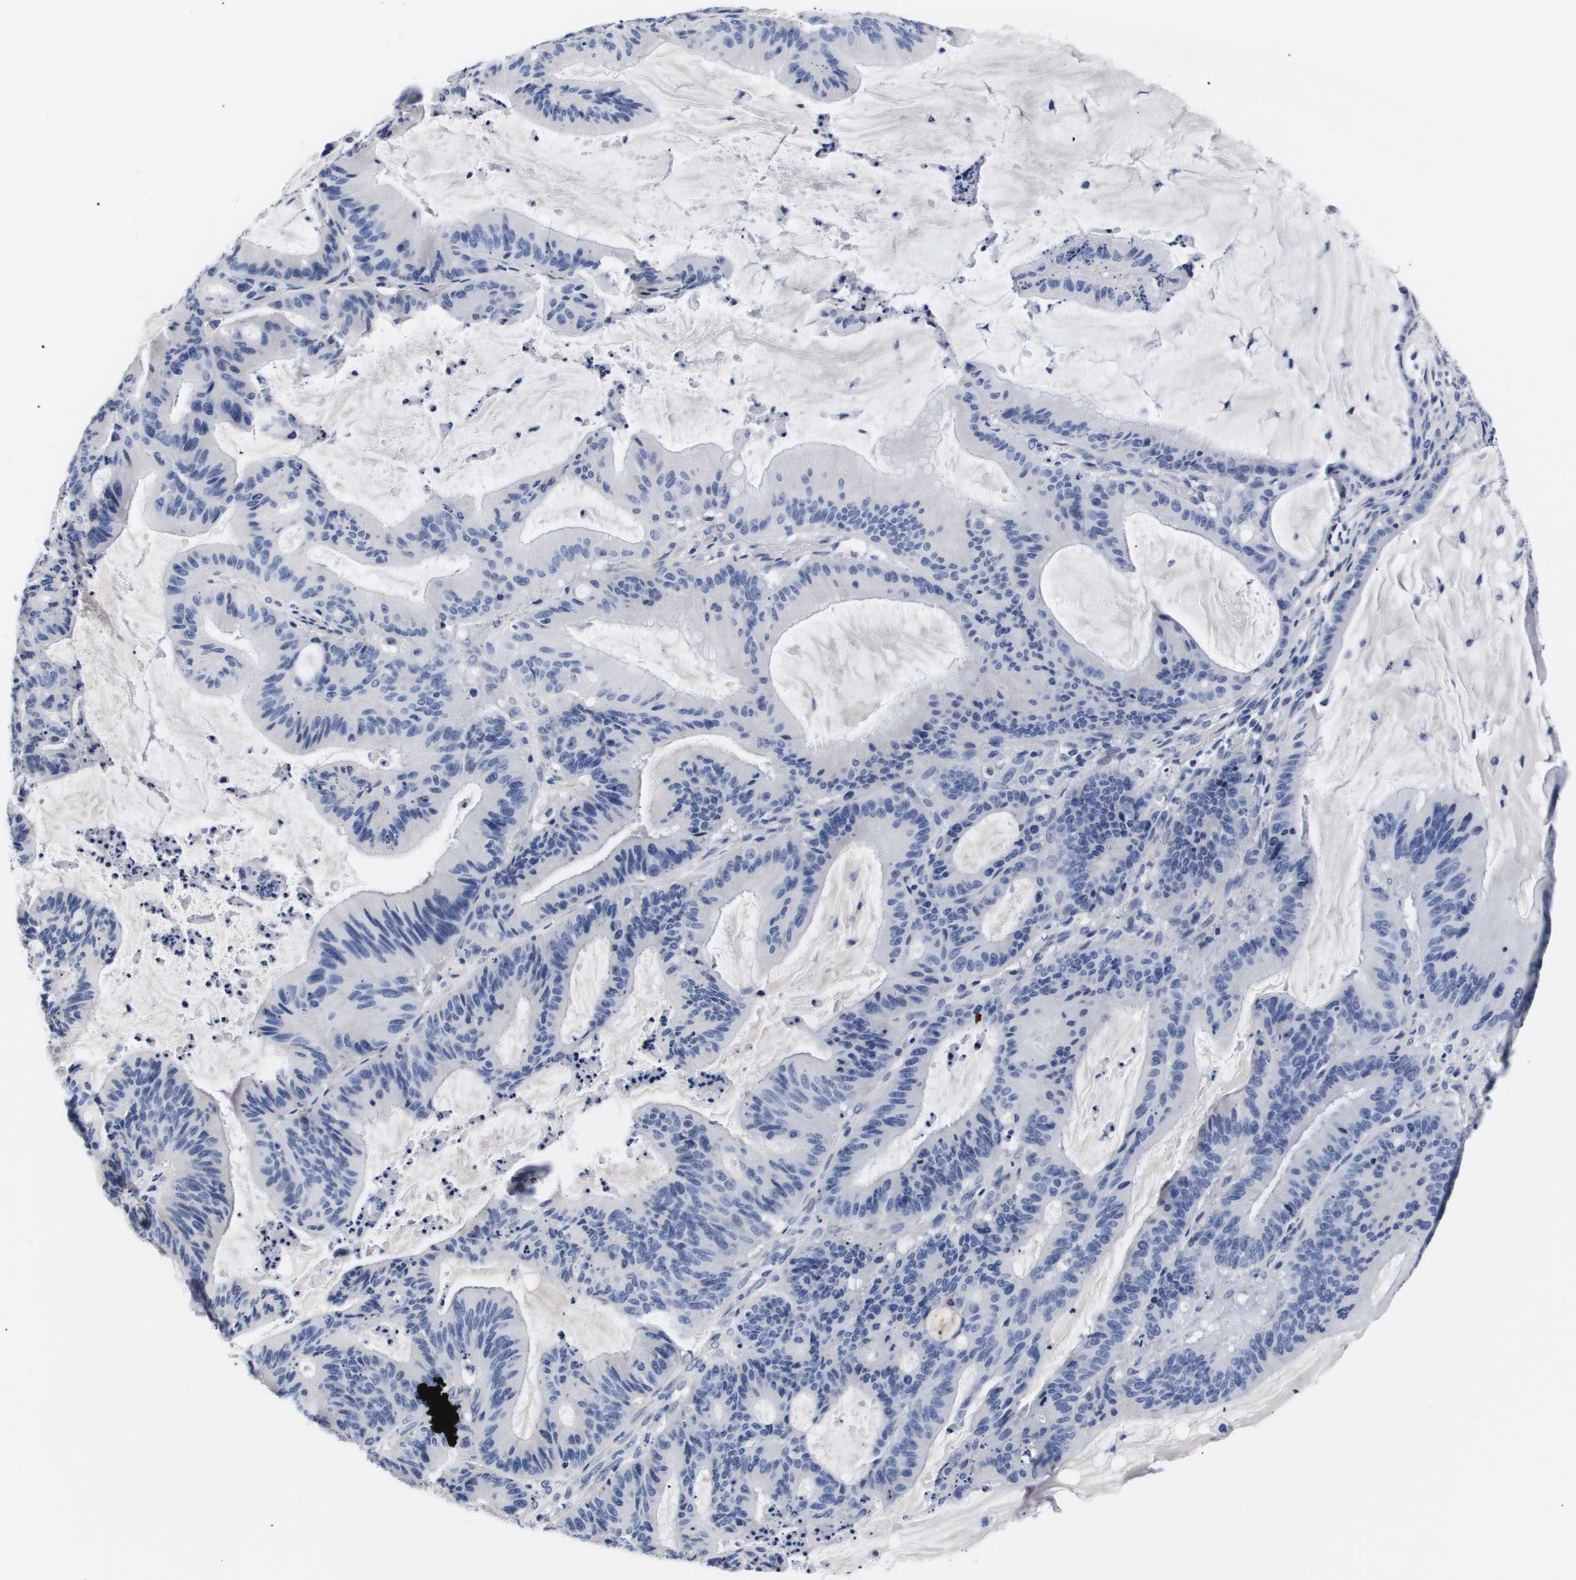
{"staining": {"intensity": "negative", "quantity": "none", "location": "none"}, "tissue": "liver cancer", "cell_type": "Tumor cells", "image_type": "cancer", "snomed": [{"axis": "morphology", "description": "Normal tissue, NOS"}, {"axis": "morphology", "description": "Cholangiocarcinoma"}, {"axis": "topography", "description": "Liver"}, {"axis": "topography", "description": "Peripheral nerve tissue"}], "caption": "Immunohistochemistry (IHC) of liver cancer reveals no expression in tumor cells. Brightfield microscopy of IHC stained with DAB (3,3'-diaminobenzidine) (brown) and hematoxylin (blue), captured at high magnification.", "gene": "ATP6V0A4", "patient": {"sex": "female", "age": 73}}